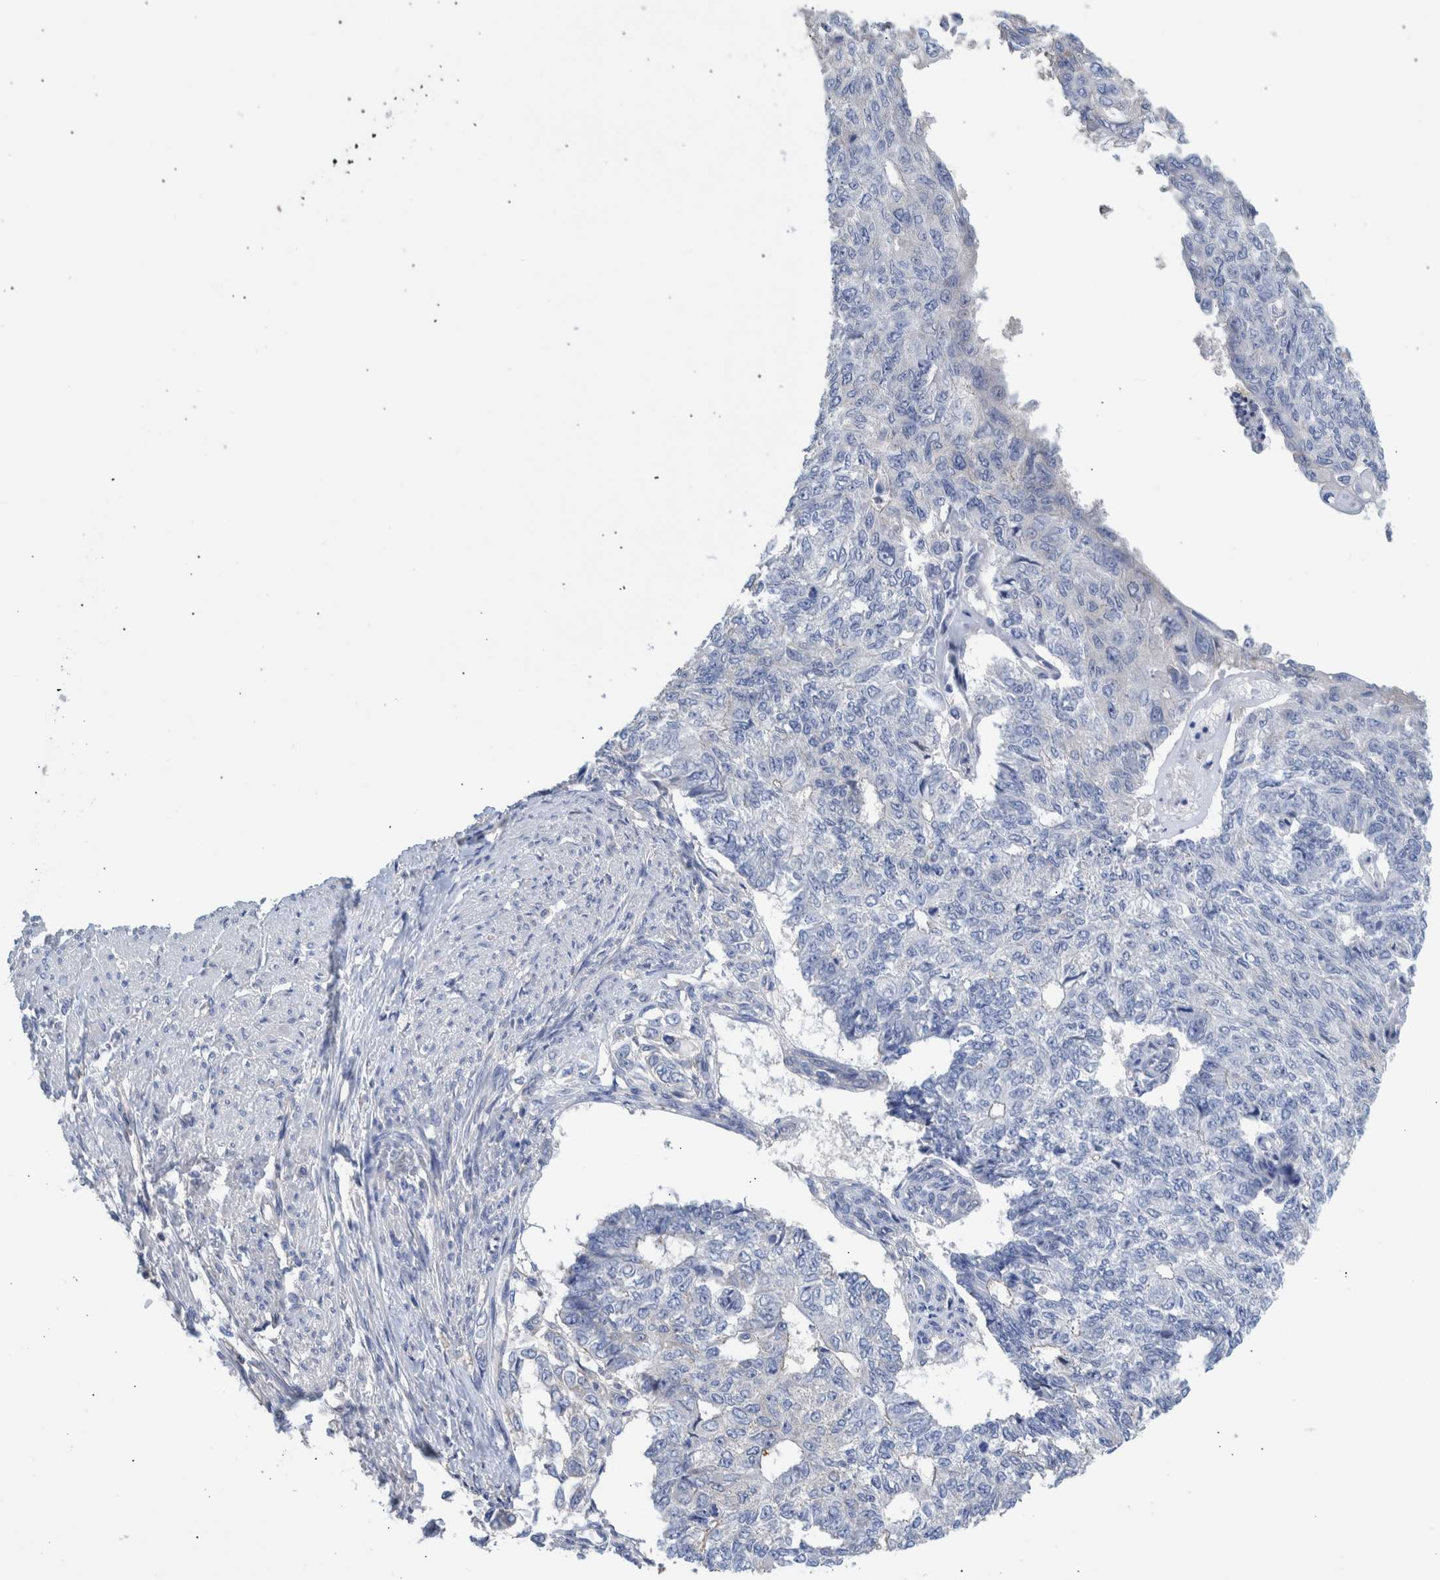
{"staining": {"intensity": "negative", "quantity": "none", "location": "none"}, "tissue": "endometrial cancer", "cell_type": "Tumor cells", "image_type": "cancer", "snomed": [{"axis": "morphology", "description": "Adenocarcinoma, NOS"}, {"axis": "topography", "description": "Endometrium"}], "caption": "This is an immunohistochemistry image of human endometrial adenocarcinoma. There is no expression in tumor cells.", "gene": "PPP3CC", "patient": {"sex": "female", "age": 32}}